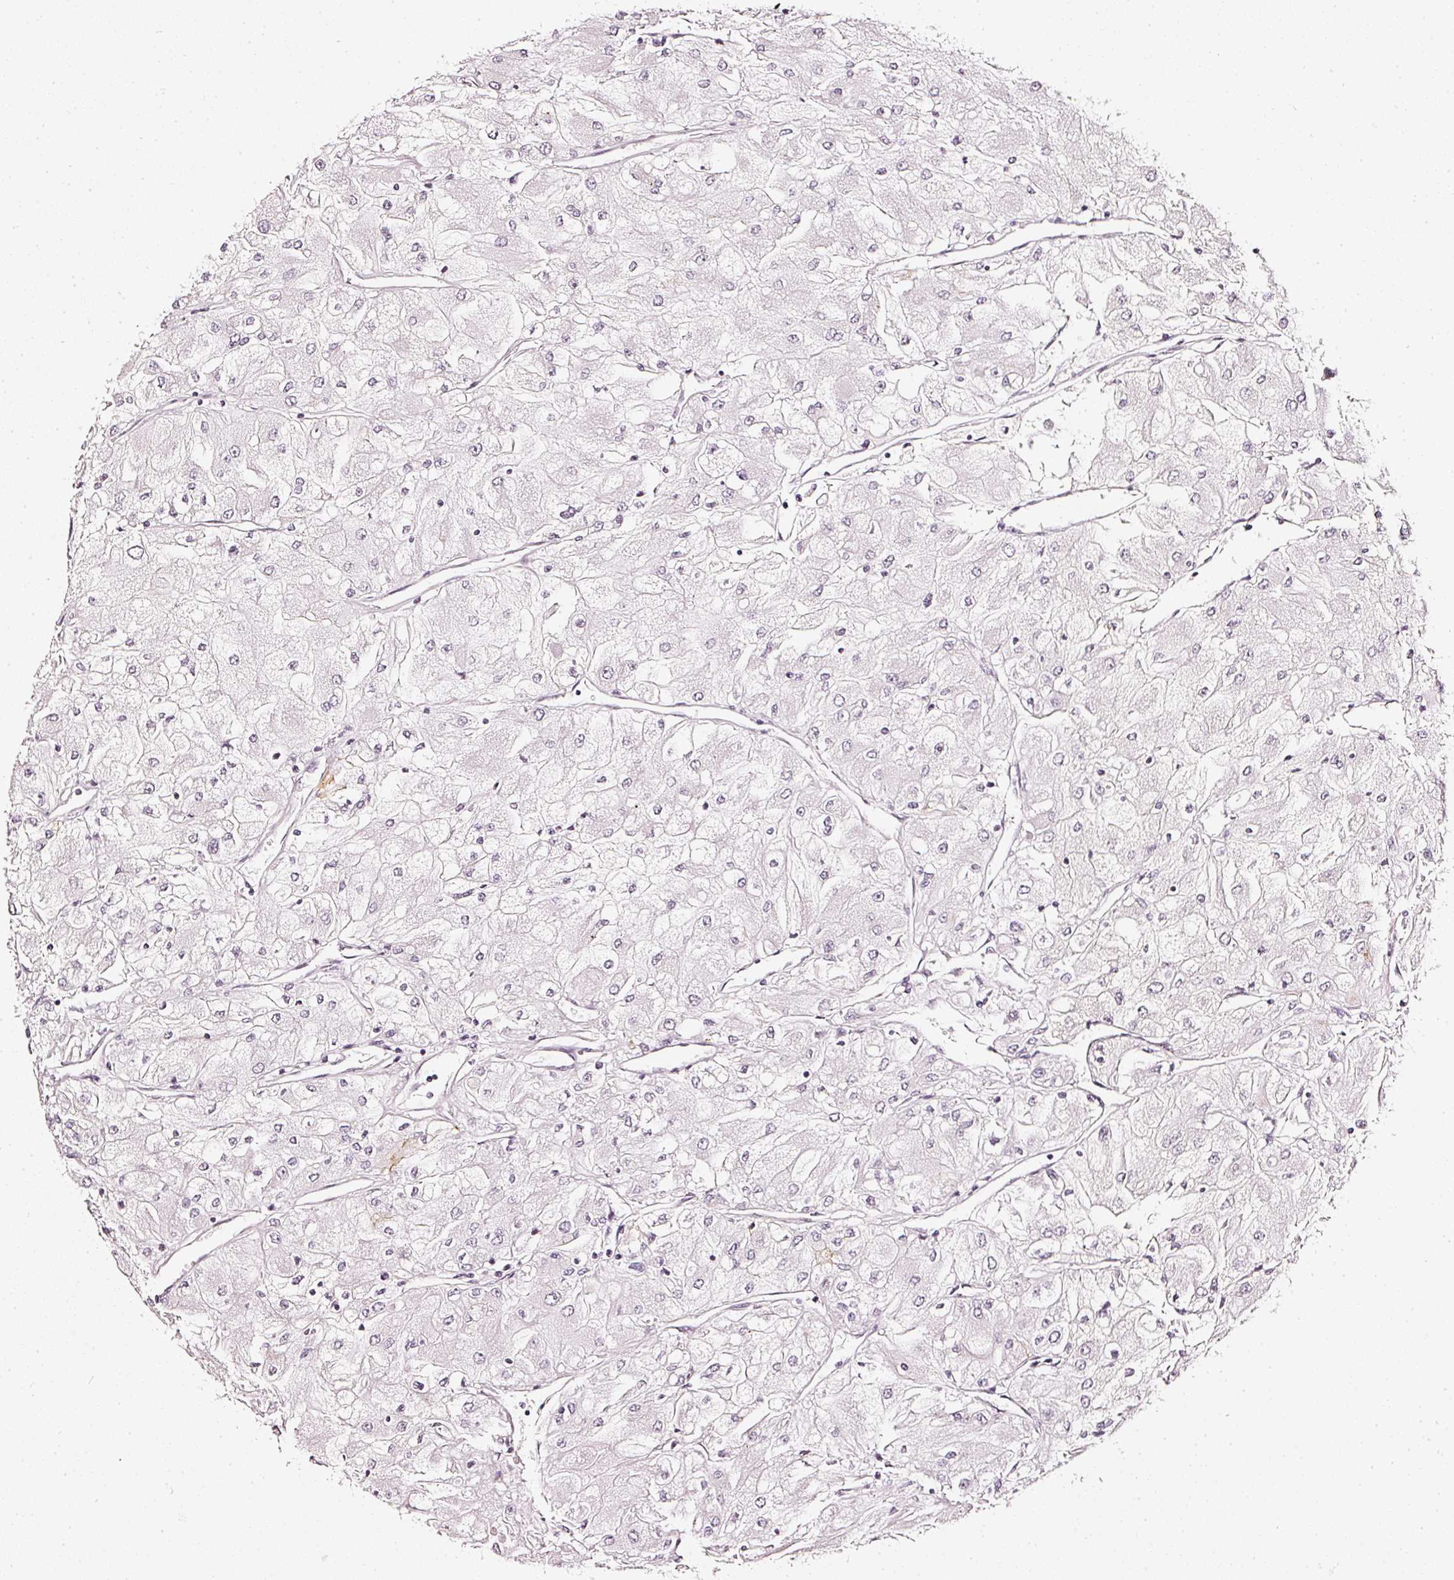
{"staining": {"intensity": "negative", "quantity": "none", "location": "none"}, "tissue": "renal cancer", "cell_type": "Tumor cells", "image_type": "cancer", "snomed": [{"axis": "morphology", "description": "Adenocarcinoma, NOS"}, {"axis": "topography", "description": "Kidney"}], "caption": "DAB immunohistochemical staining of human renal adenocarcinoma reveals no significant staining in tumor cells.", "gene": "CNP", "patient": {"sex": "male", "age": 80}}